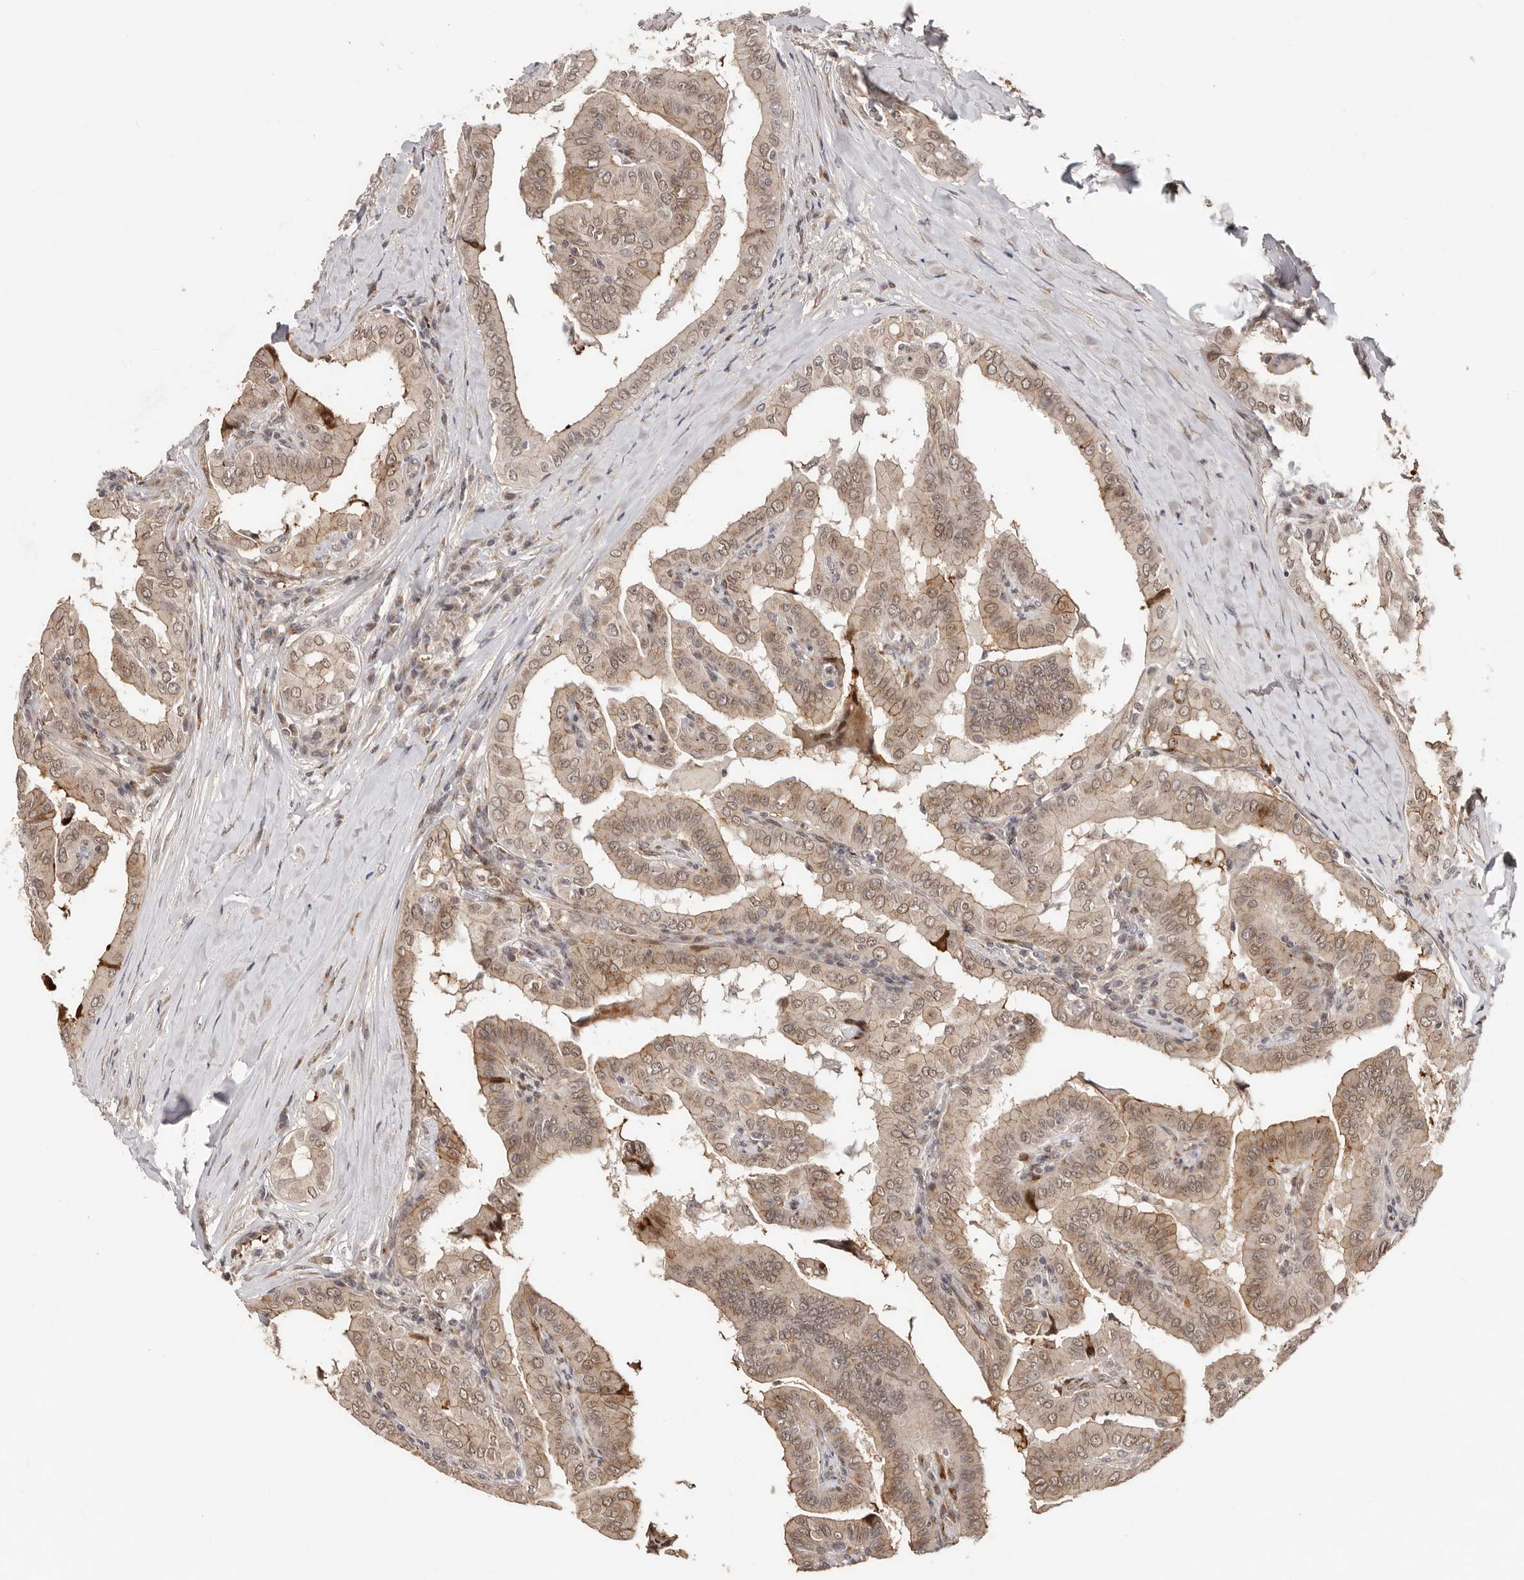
{"staining": {"intensity": "moderate", "quantity": ">75%", "location": "cytoplasmic/membranous,nuclear"}, "tissue": "thyroid cancer", "cell_type": "Tumor cells", "image_type": "cancer", "snomed": [{"axis": "morphology", "description": "Papillary adenocarcinoma, NOS"}, {"axis": "topography", "description": "Thyroid gland"}], "caption": "Protein analysis of thyroid cancer (papillary adenocarcinoma) tissue demonstrates moderate cytoplasmic/membranous and nuclear positivity in about >75% of tumor cells.", "gene": "SRCAP", "patient": {"sex": "male", "age": 33}}